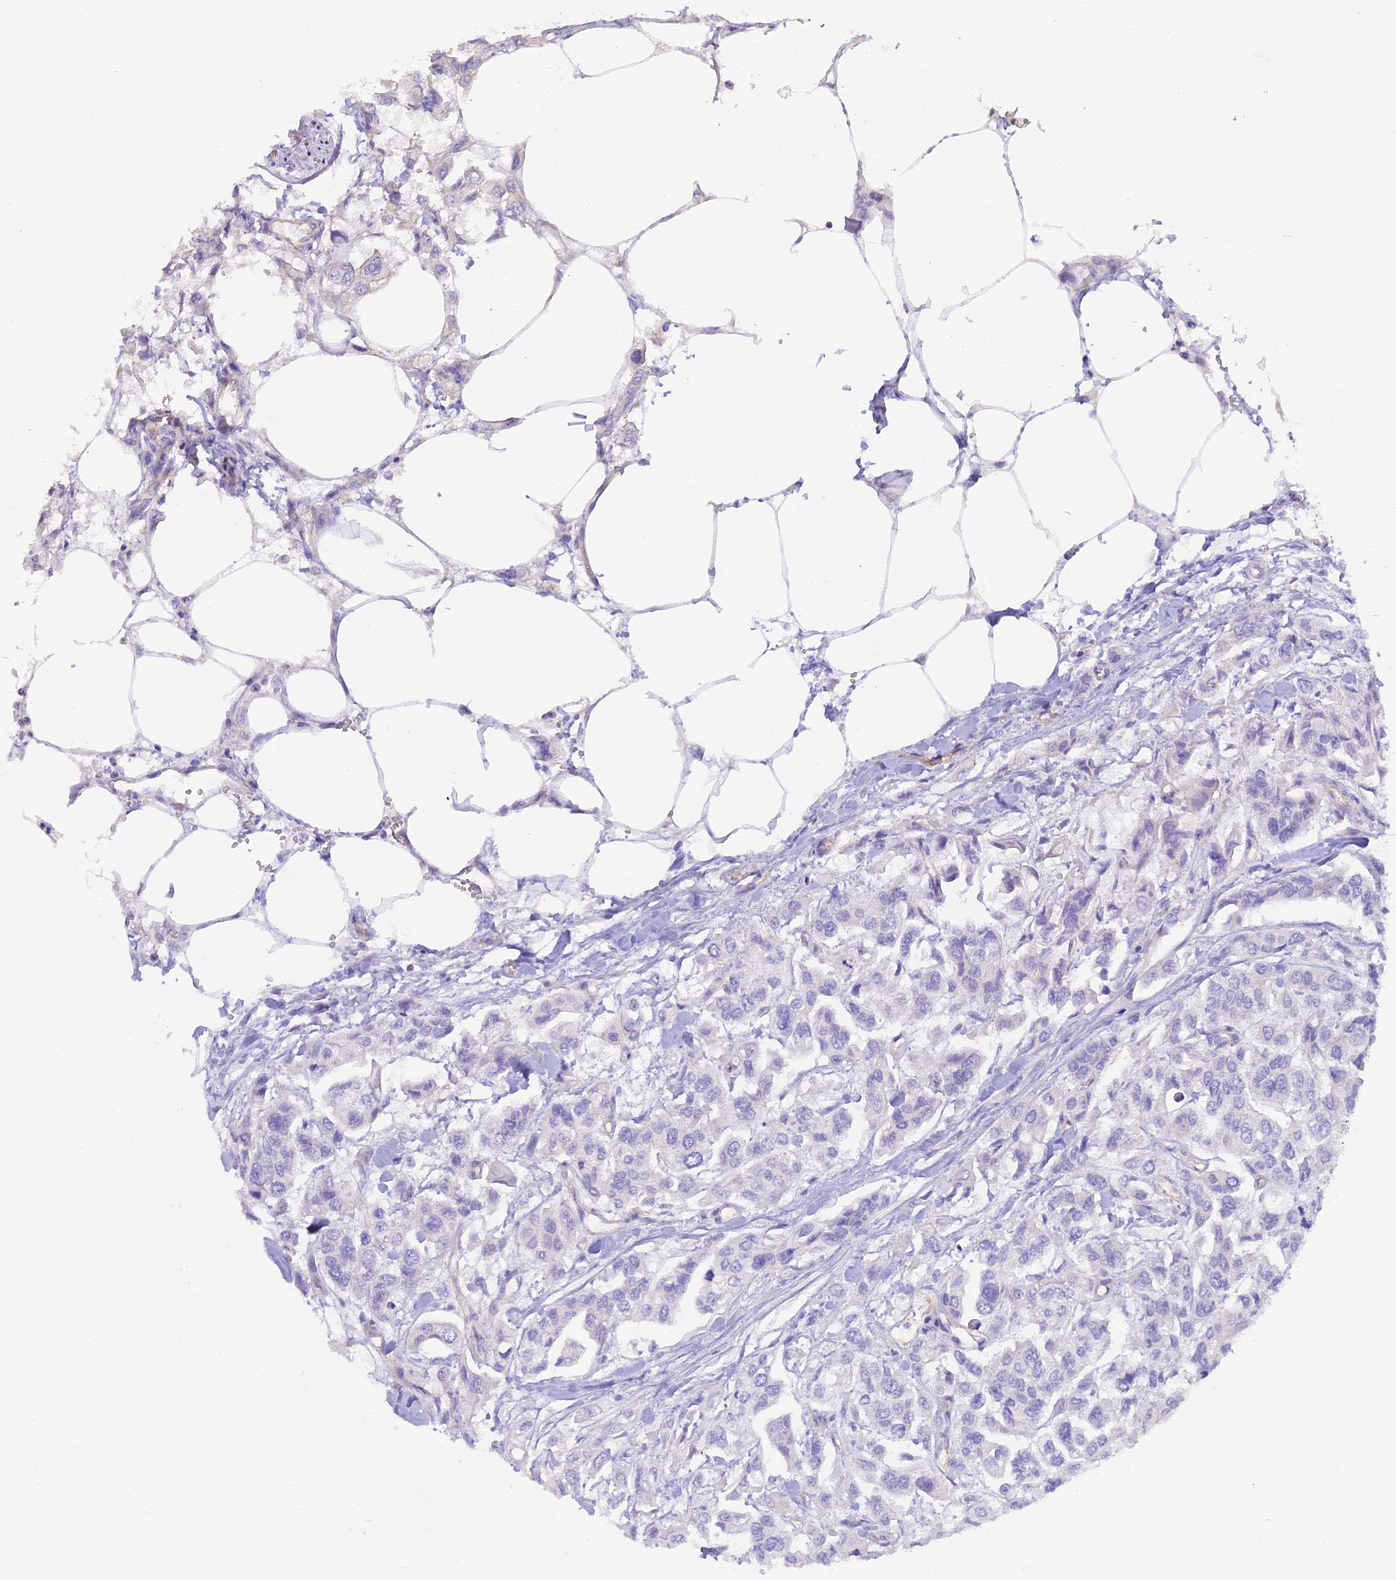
{"staining": {"intensity": "negative", "quantity": "none", "location": "none"}, "tissue": "urothelial cancer", "cell_type": "Tumor cells", "image_type": "cancer", "snomed": [{"axis": "morphology", "description": "Urothelial carcinoma, High grade"}, {"axis": "topography", "description": "Urinary bladder"}], "caption": "Histopathology image shows no significant protein staining in tumor cells of urothelial cancer.", "gene": "FAM193A", "patient": {"sex": "male", "age": 67}}